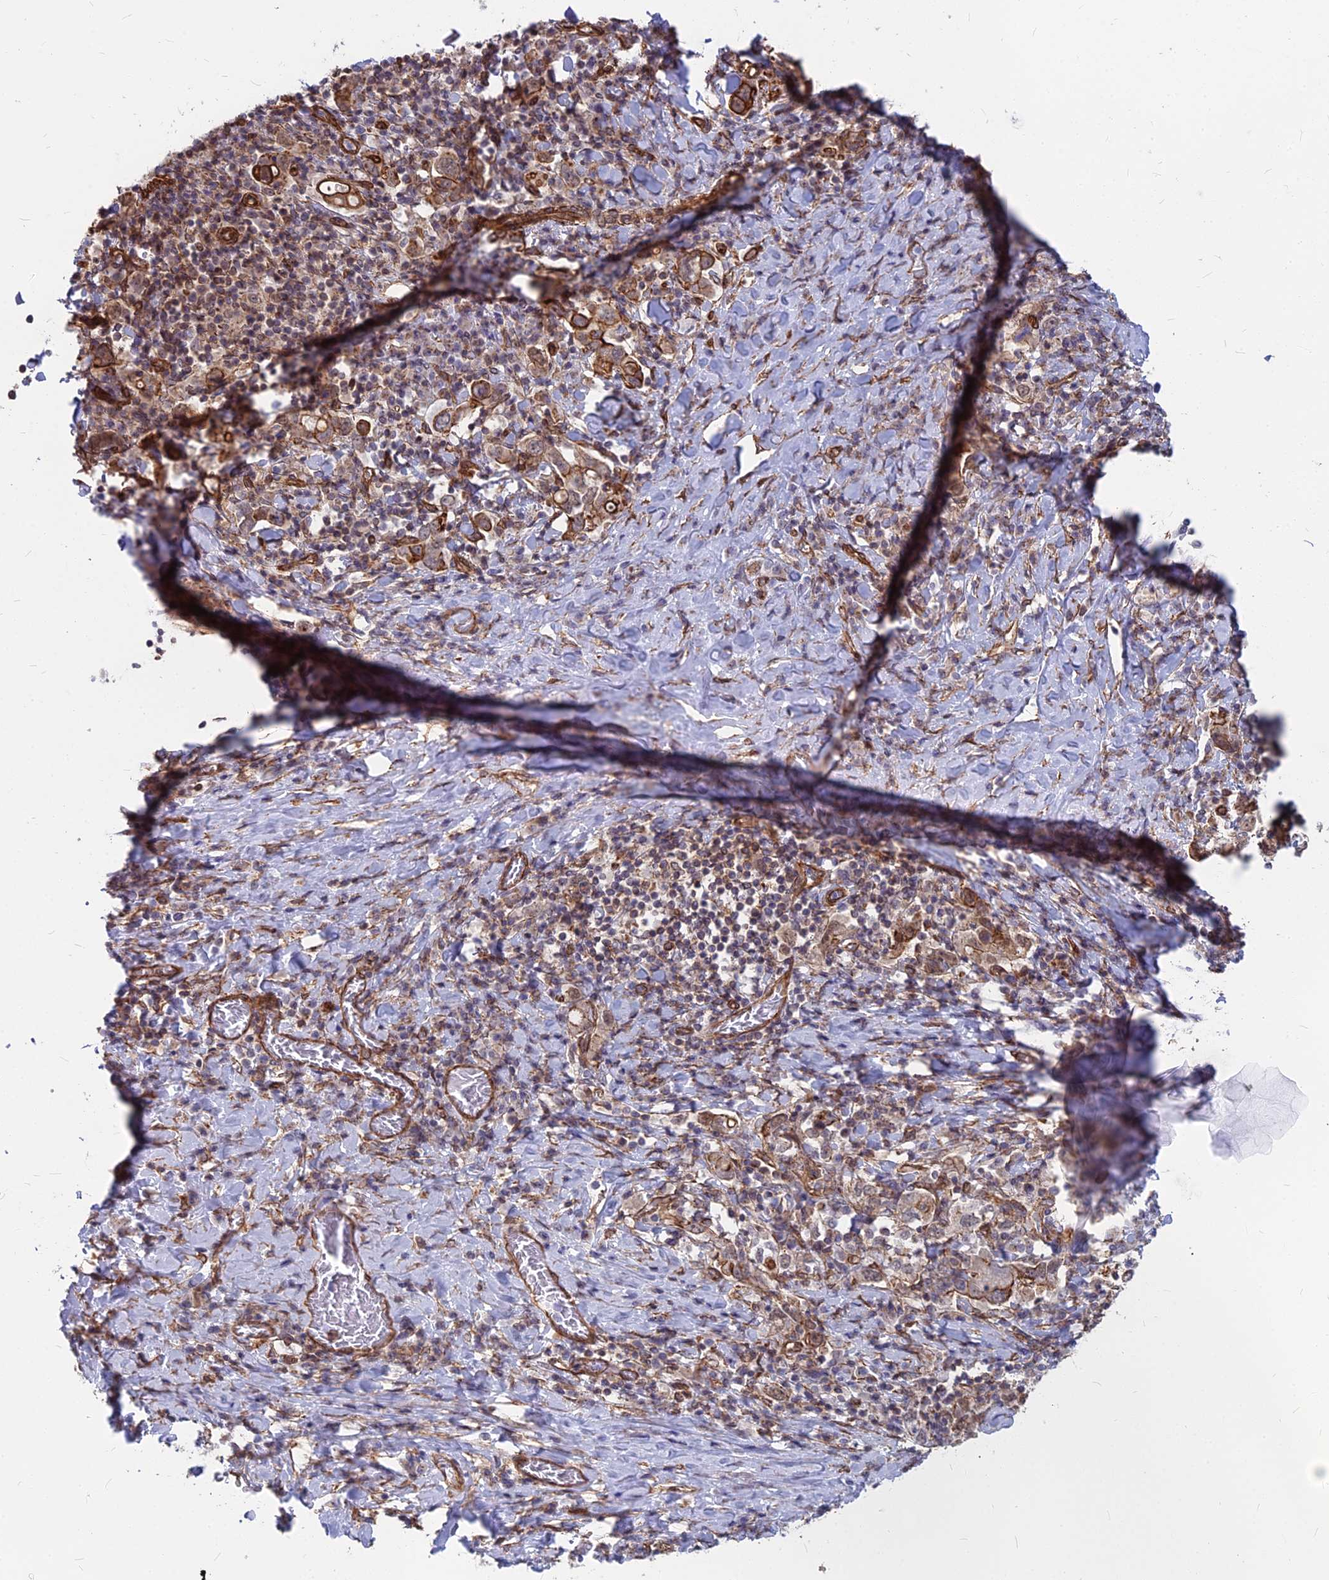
{"staining": {"intensity": "moderate", "quantity": ">75%", "location": "cytoplasmic/membranous,nuclear"}, "tissue": "stomach cancer", "cell_type": "Tumor cells", "image_type": "cancer", "snomed": [{"axis": "morphology", "description": "Adenocarcinoma, NOS"}, {"axis": "topography", "description": "Stomach, upper"}, {"axis": "topography", "description": "Stomach"}], "caption": "Adenocarcinoma (stomach) tissue demonstrates moderate cytoplasmic/membranous and nuclear staining in about >75% of tumor cells, visualized by immunohistochemistry.", "gene": "YJU2", "patient": {"sex": "male", "age": 62}}